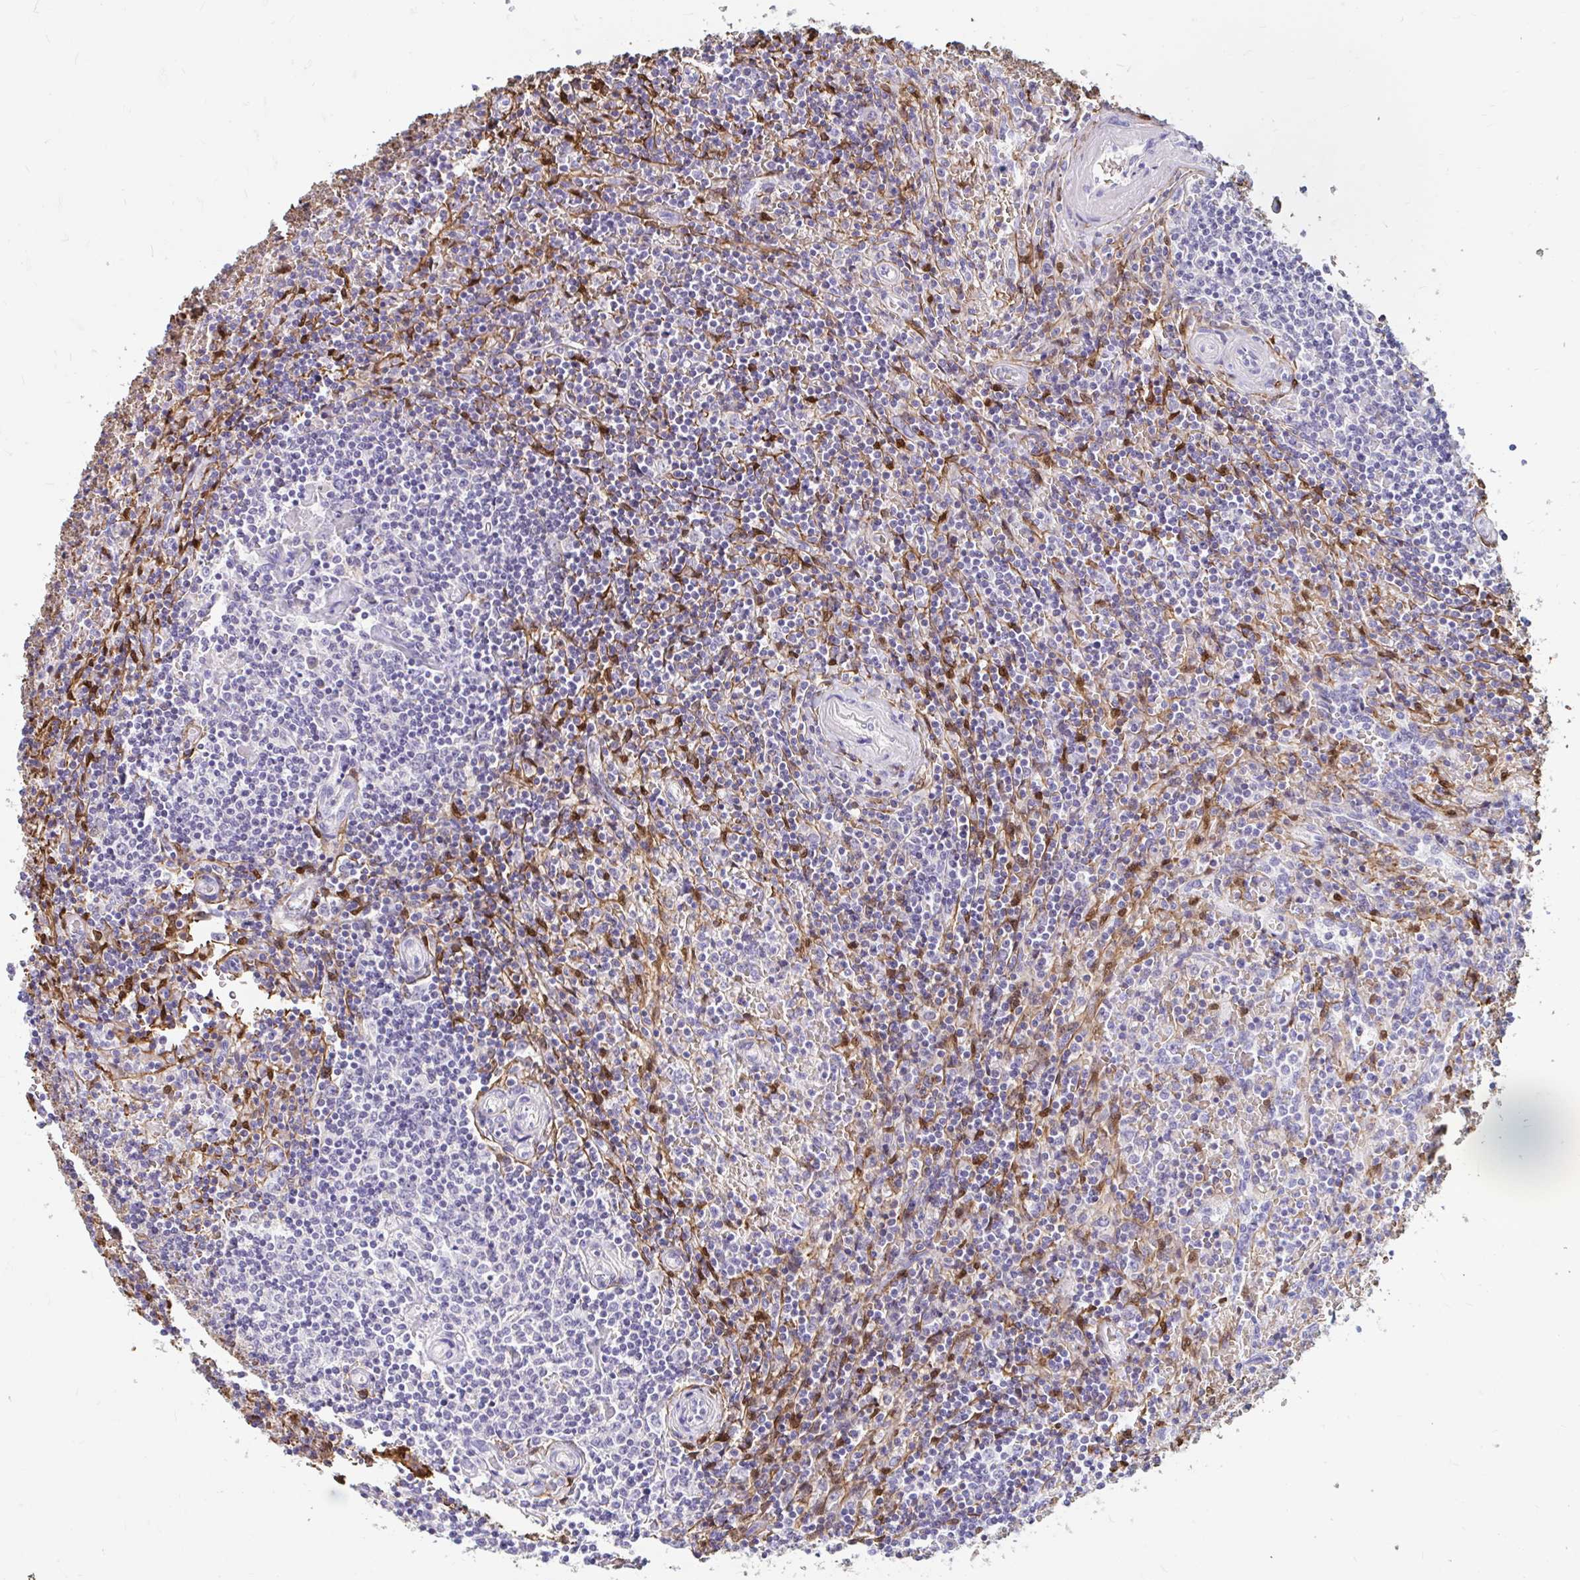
{"staining": {"intensity": "negative", "quantity": "none", "location": "none"}, "tissue": "lymphoma", "cell_type": "Tumor cells", "image_type": "cancer", "snomed": [{"axis": "morphology", "description": "Malignant lymphoma, non-Hodgkin's type, Low grade"}, {"axis": "topography", "description": "Spleen"}], "caption": "IHC photomicrograph of neoplastic tissue: low-grade malignant lymphoma, non-Hodgkin's type stained with DAB demonstrates no significant protein positivity in tumor cells.", "gene": "ADH1A", "patient": {"sex": "female", "age": 64}}